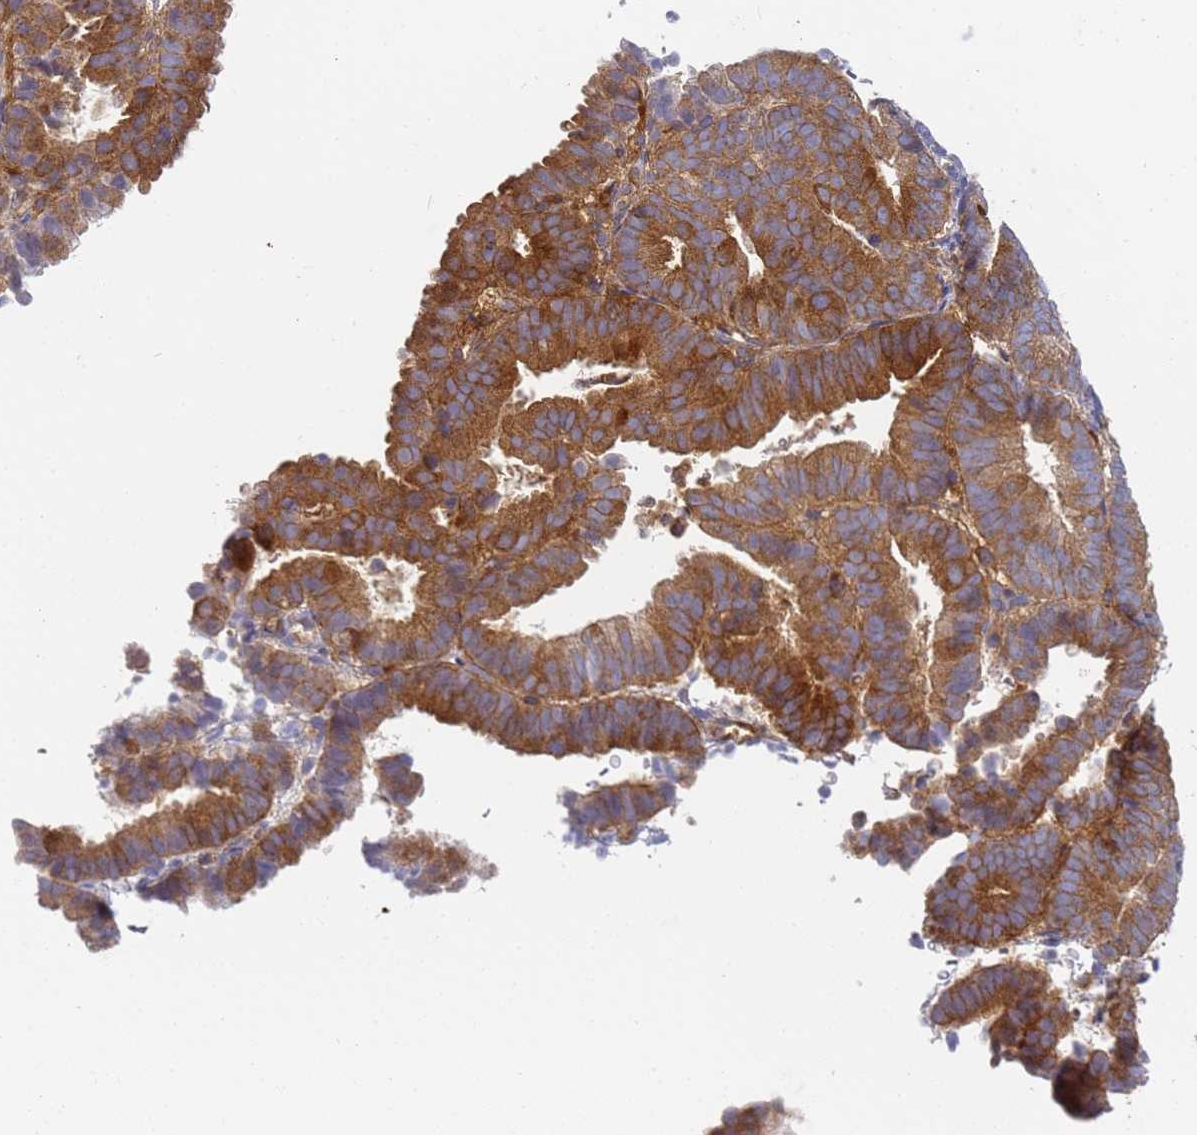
{"staining": {"intensity": "moderate", "quantity": ">75%", "location": "cytoplasmic/membranous"}, "tissue": "endometrial cancer", "cell_type": "Tumor cells", "image_type": "cancer", "snomed": [{"axis": "morphology", "description": "Adenocarcinoma, NOS"}, {"axis": "topography", "description": "Endometrium"}], "caption": "IHC of human endometrial adenocarcinoma exhibits medium levels of moderate cytoplasmic/membranous positivity in about >75% of tumor cells.", "gene": "CHM", "patient": {"sex": "female", "age": 70}}